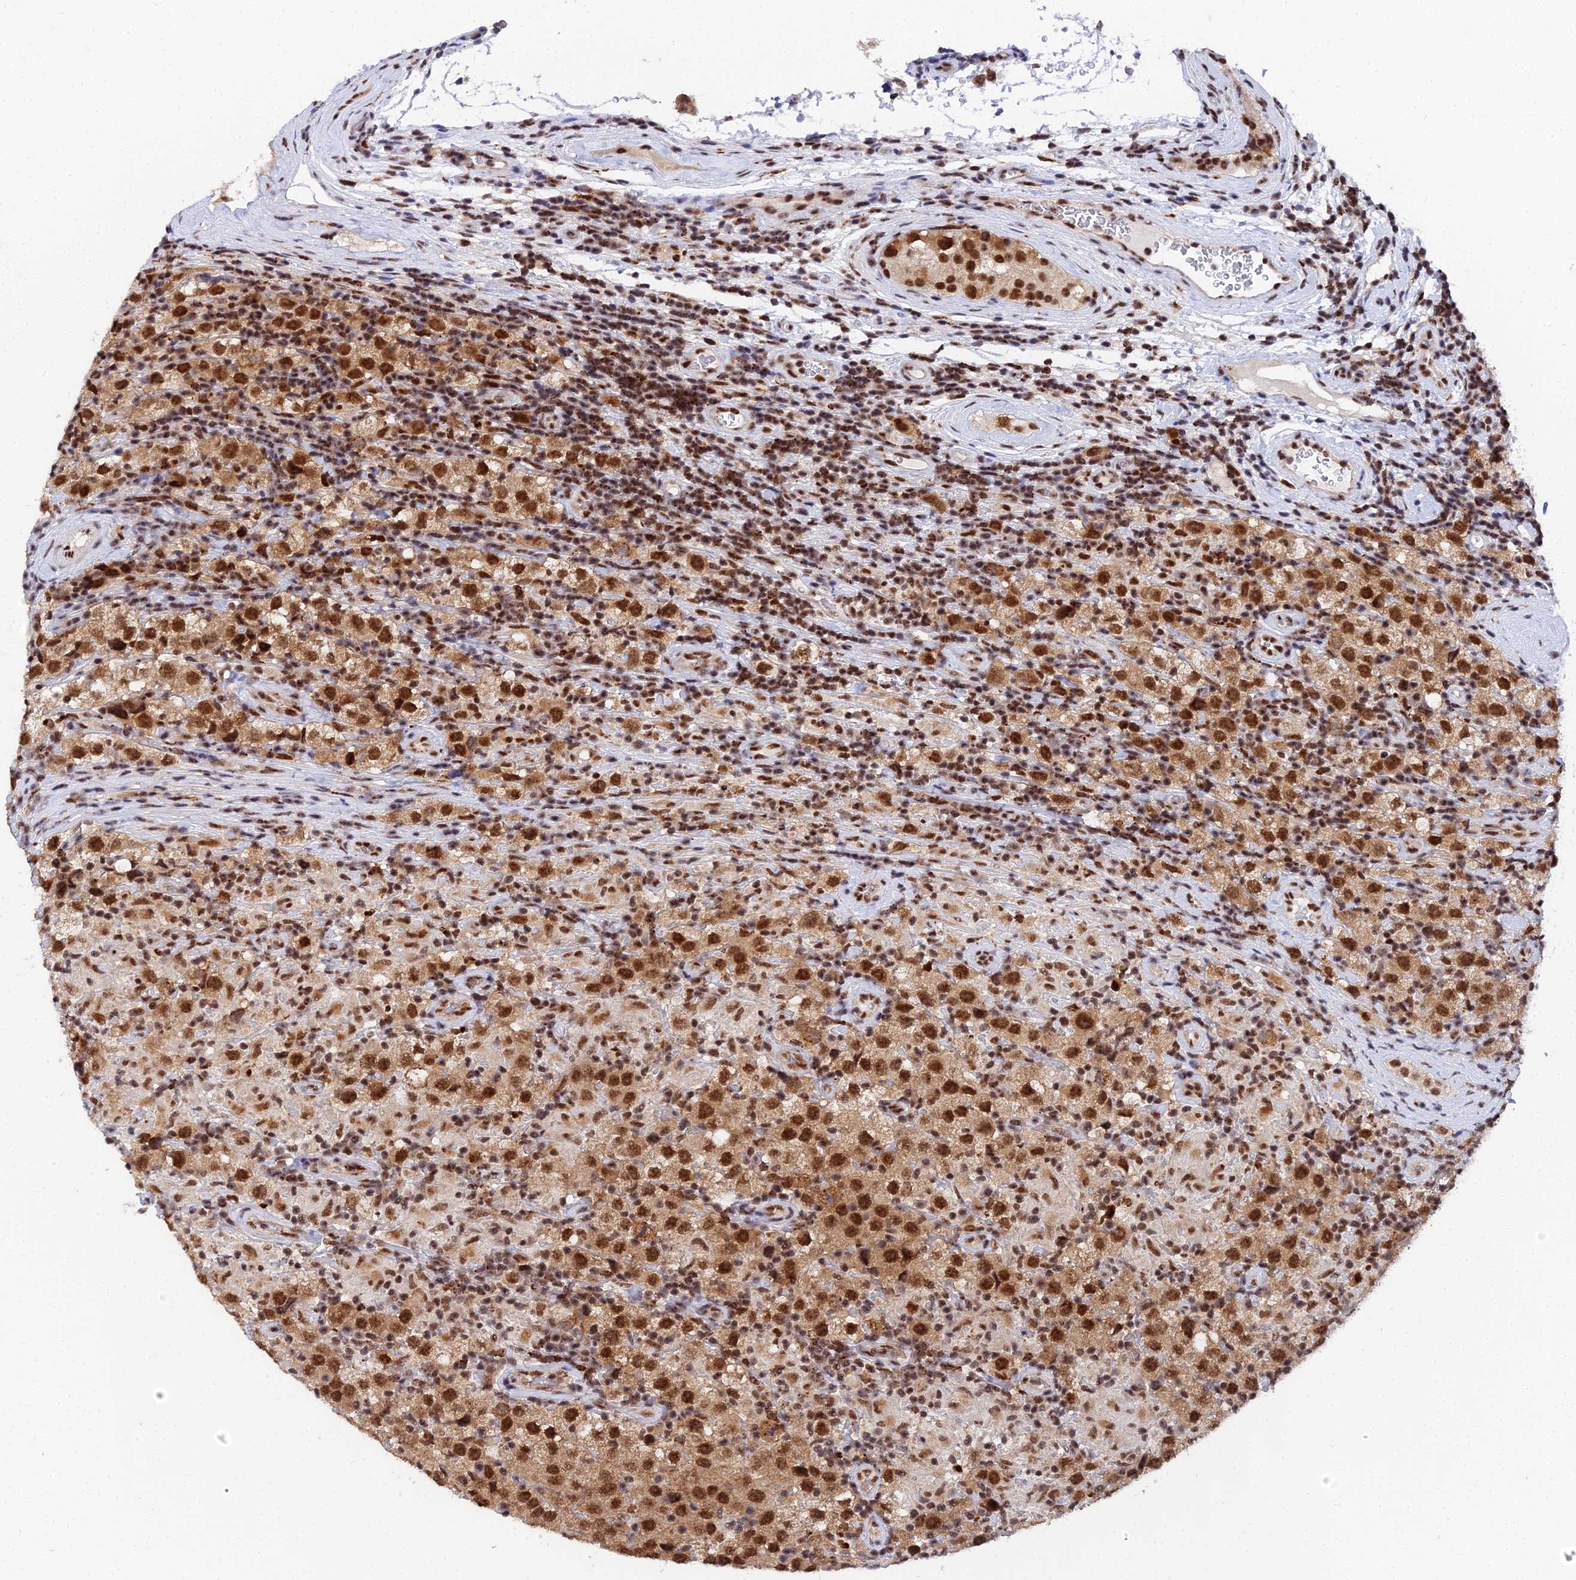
{"staining": {"intensity": "strong", "quantity": ">75%", "location": "cytoplasmic/membranous,nuclear"}, "tissue": "testis cancer", "cell_type": "Tumor cells", "image_type": "cancer", "snomed": [{"axis": "morphology", "description": "Seminoma, NOS"}, {"axis": "morphology", "description": "Carcinoma, Embryonal, NOS"}, {"axis": "topography", "description": "Testis"}], "caption": "Testis cancer (embryonal carcinoma) tissue demonstrates strong cytoplasmic/membranous and nuclear positivity in approximately >75% of tumor cells The staining is performed using DAB (3,3'-diaminobenzidine) brown chromogen to label protein expression. The nuclei are counter-stained blue using hematoxylin.", "gene": "MAGOHB", "patient": {"sex": "male", "age": 41}}